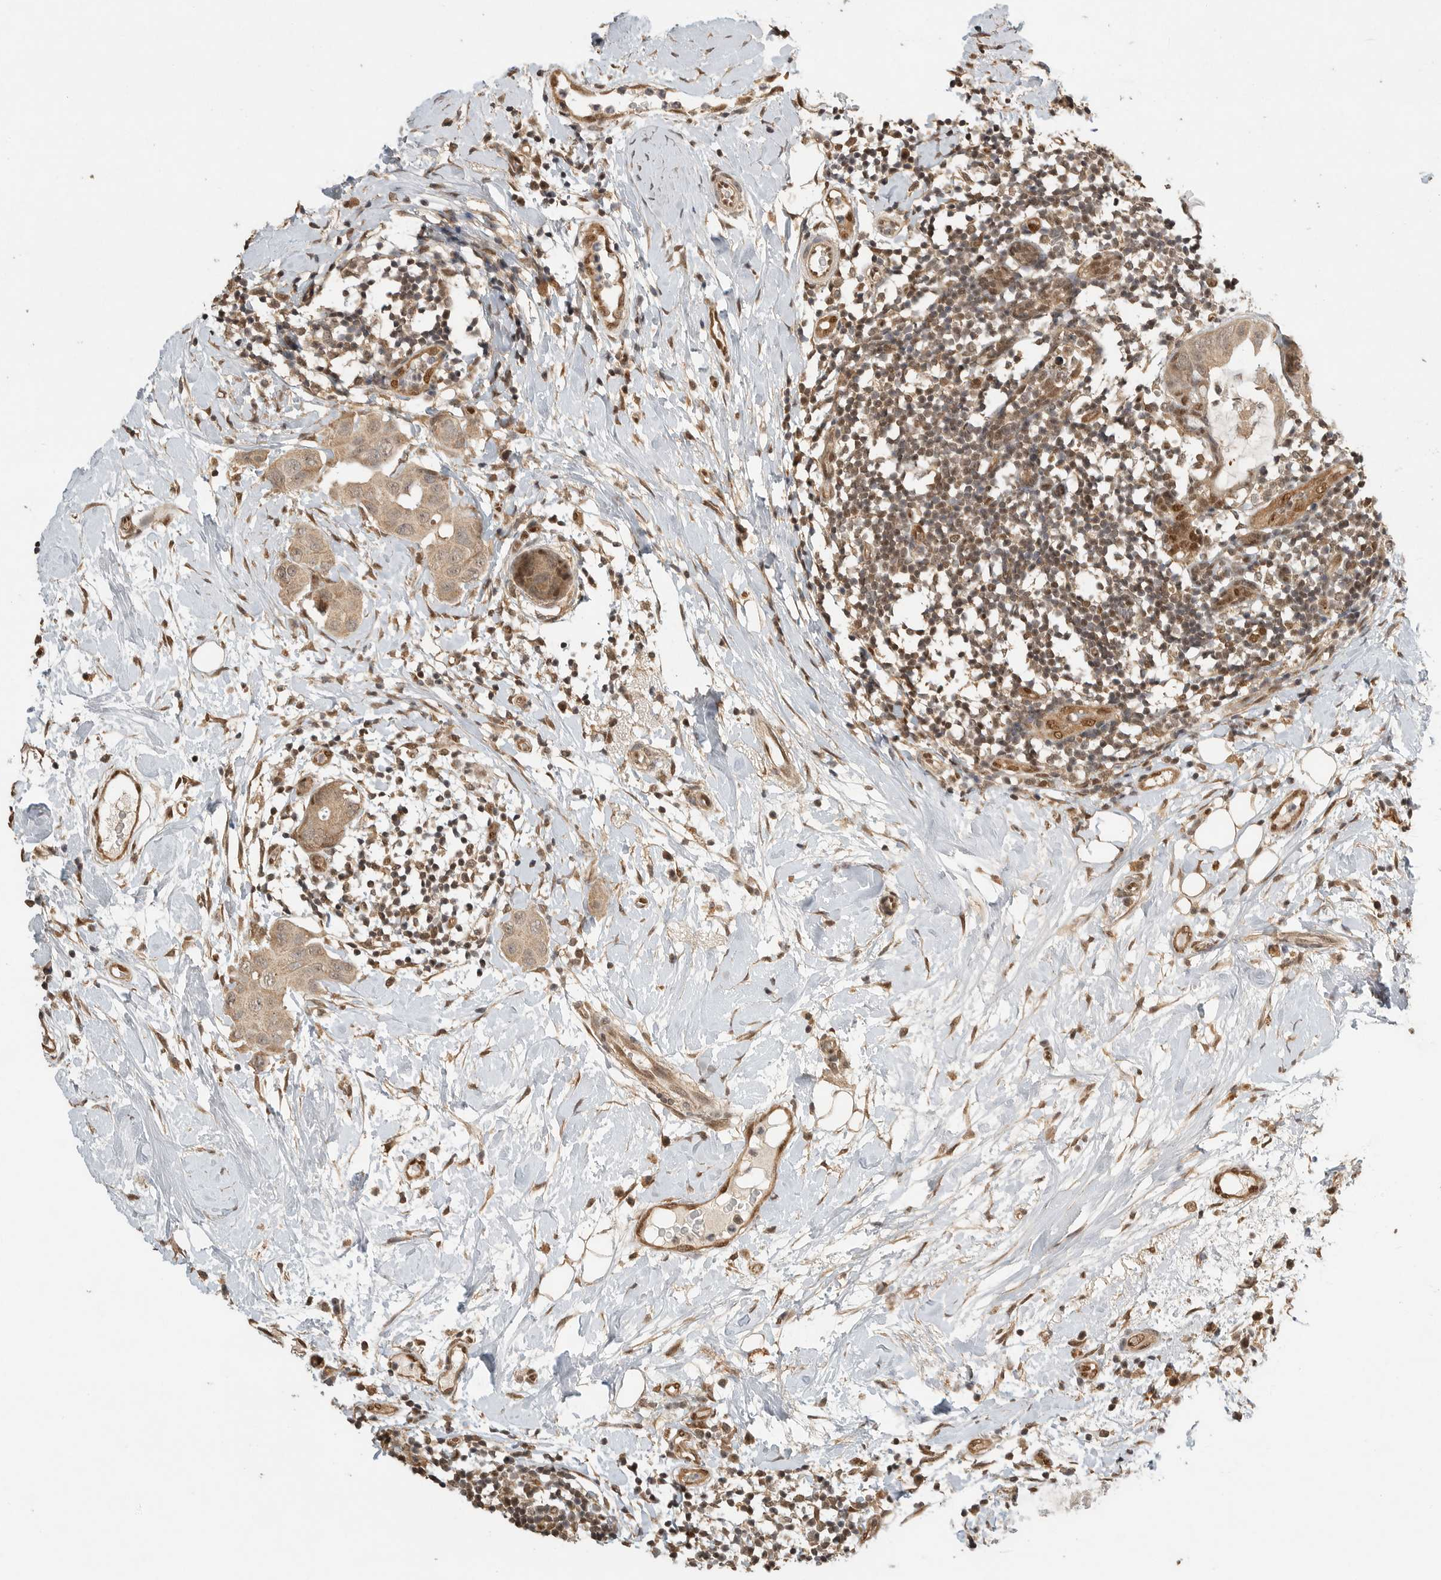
{"staining": {"intensity": "moderate", "quantity": ">75%", "location": "cytoplasmic/membranous,nuclear"}, "tissue": "breast cancer", "cell_type": "Tumor cells", "image_type": "cancer", "snomed": [{"axis": "morphology", "description": "Duct carcinoma"}, {"axis": "topography", "description": "Breast"}], "caption": "The photomicrograph reveals staining of breast cancer (infiltrating ductal carcinoma), revealing moderate cytoplasmic/membranous and nuclear protein positivity (brown color) within tumor cells.", "gene": "DFFA", "patient": {"sex": "female", "age": 40}}